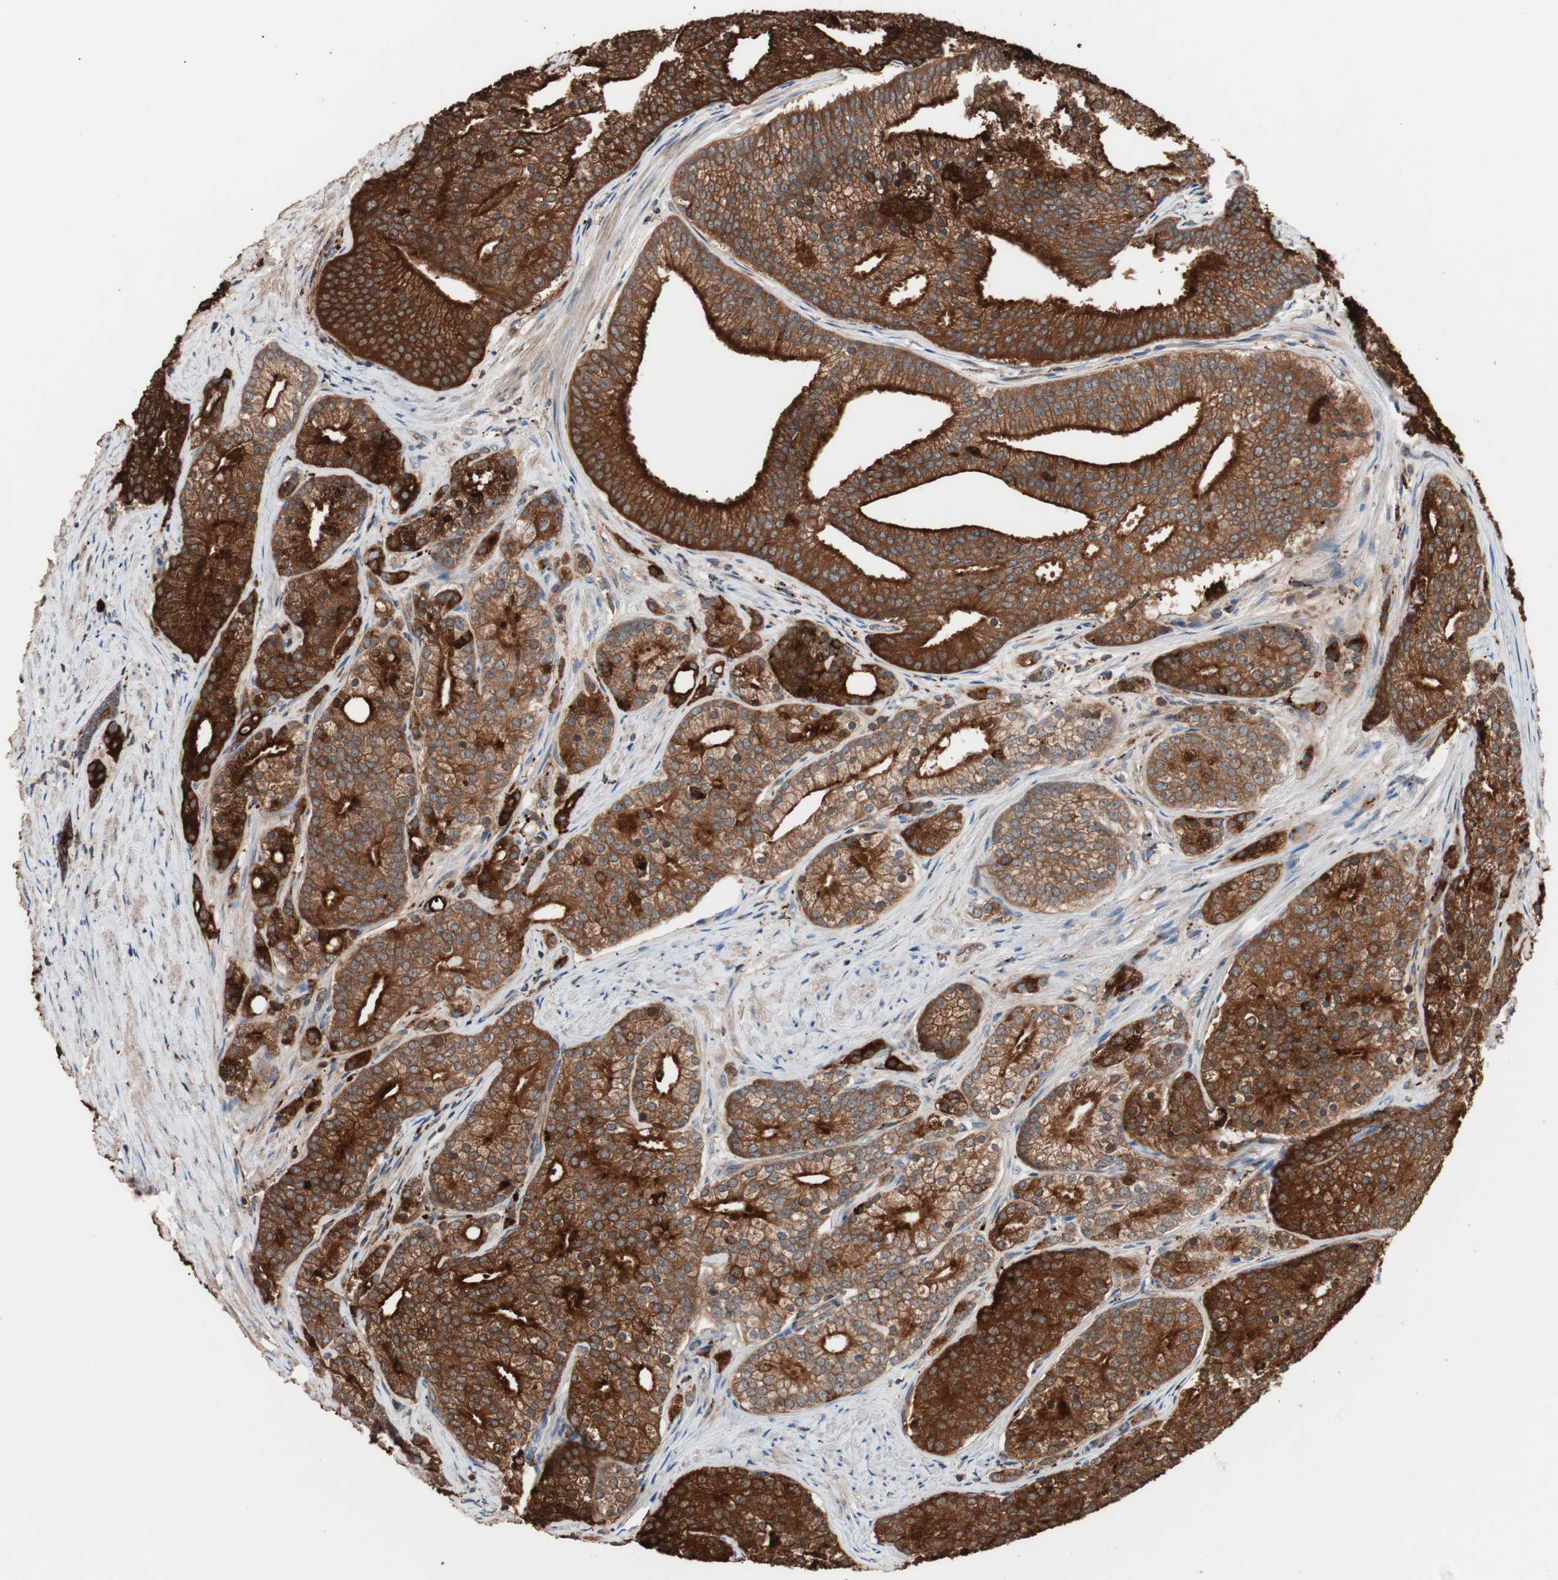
{"staining": {"intensity": "strong", "quantity": ">75%", "location": "cytoplasmic/membranous"}, "tissue": "prostate cancer", "cell_type": "Tumor cells", "image_type": "cancer", "snomed": [{"axis": "morphology", "description": "Adenocarcinoma, Low grade"}, {"axis": "topography", "description": "Prostate"}], "caption": "Prostate cancer was stained to show a protein in brown. There is high levels of strong cytoplasmic/membranous expression in about >75% of tumor cells.", "gene": "CCT3", "patient": {"sex": "male", "age": 71}}